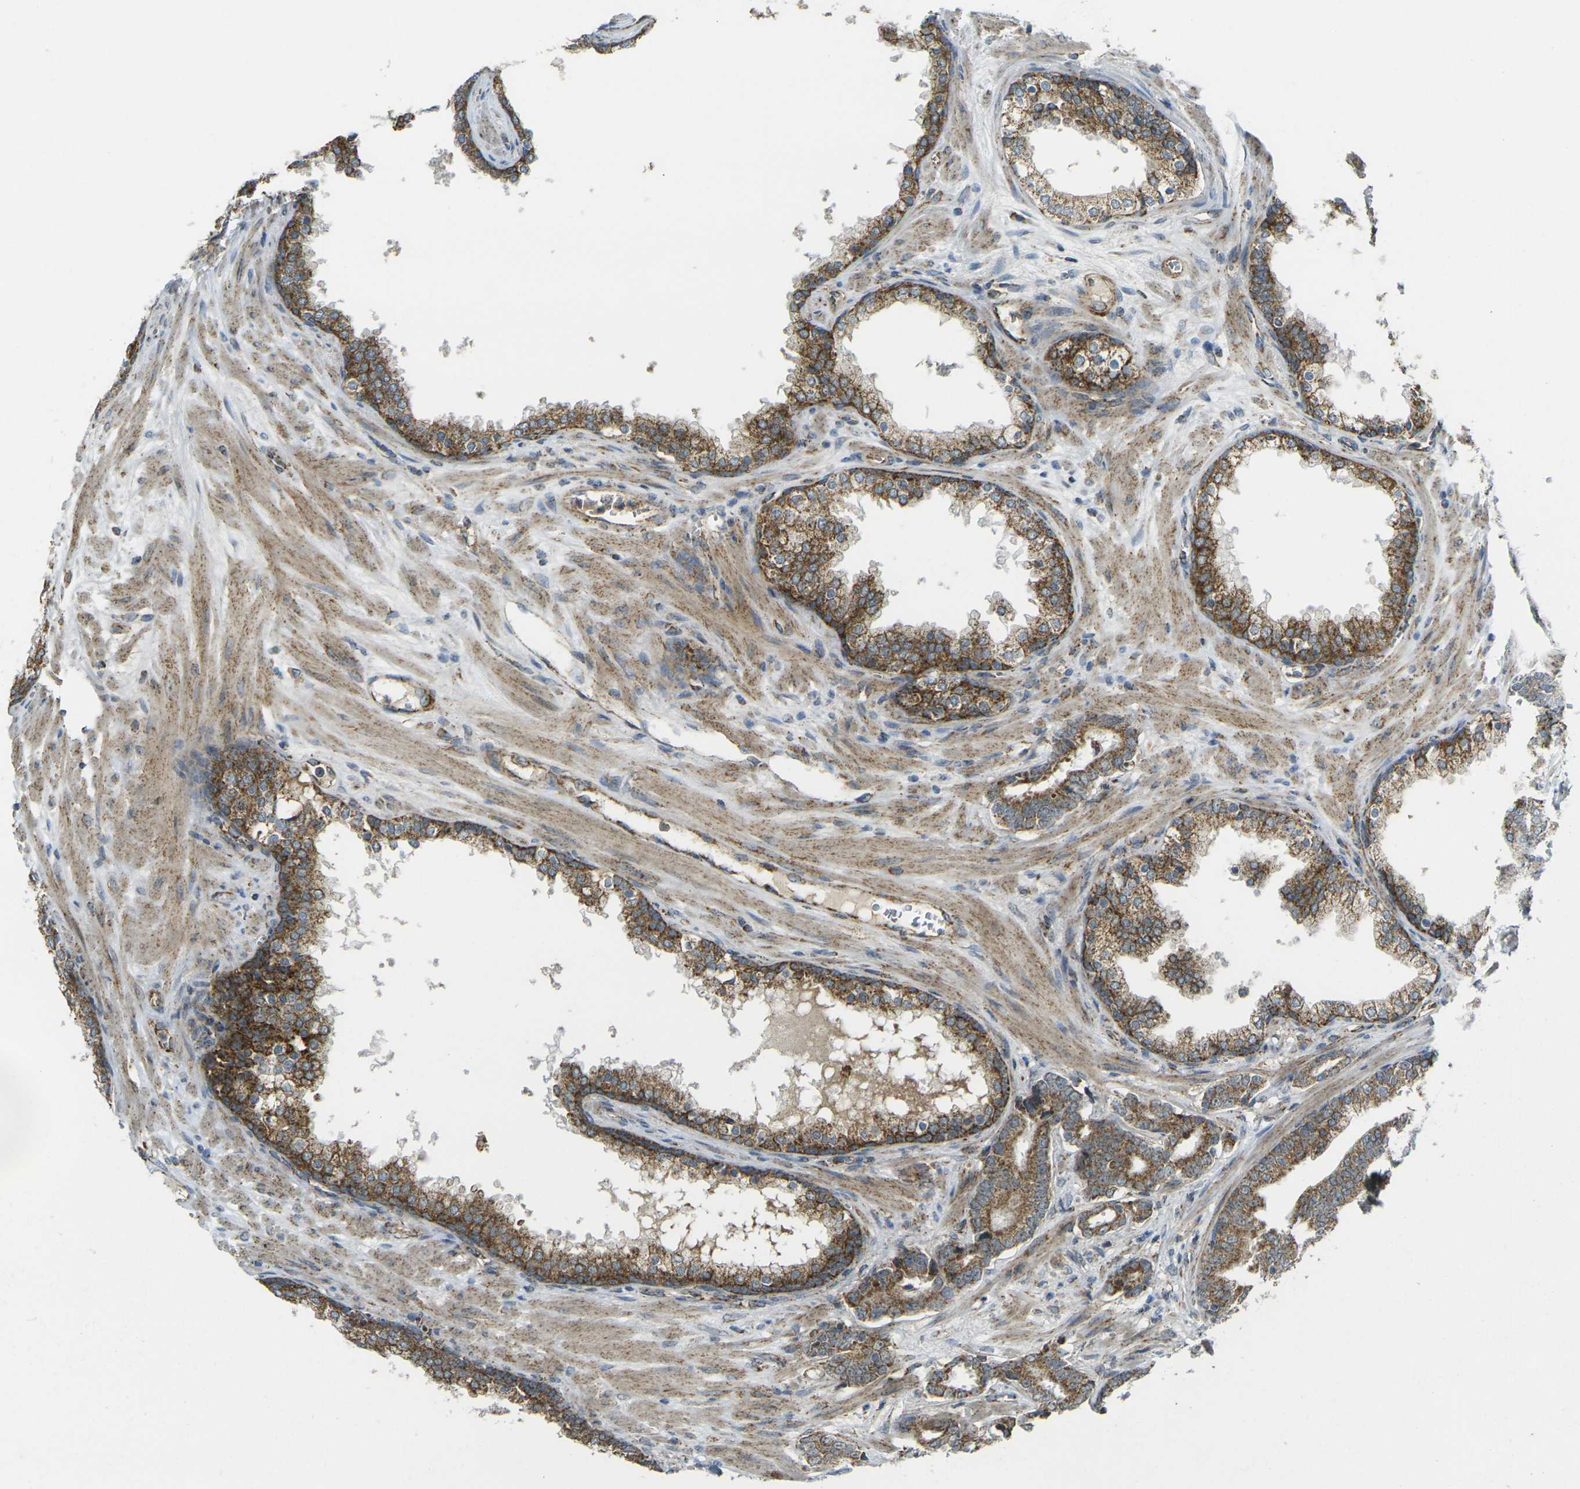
{"staining": {"intensity": "moderate", "quantity": ">75%", "location": "cytoplasmic/membranous"}, "tissue": "prostate cancer", "cell_type": "Tumor cells", "image_type": "cancer", "snomed": [{"axis": "morphology", "description": "Adenocarcinoma, Low grade"}, {"axis": "topography", "description": "Prostate"}], "caption": "Protein expression analysis of human prostate cancer (adenocarcinoma (low-grade)) reveals moderate cytoplasmic/membranous staining in about >75% of tumor cells.", "gene": "IGF1R", "patient": {"sex": "male", "age": 58}}